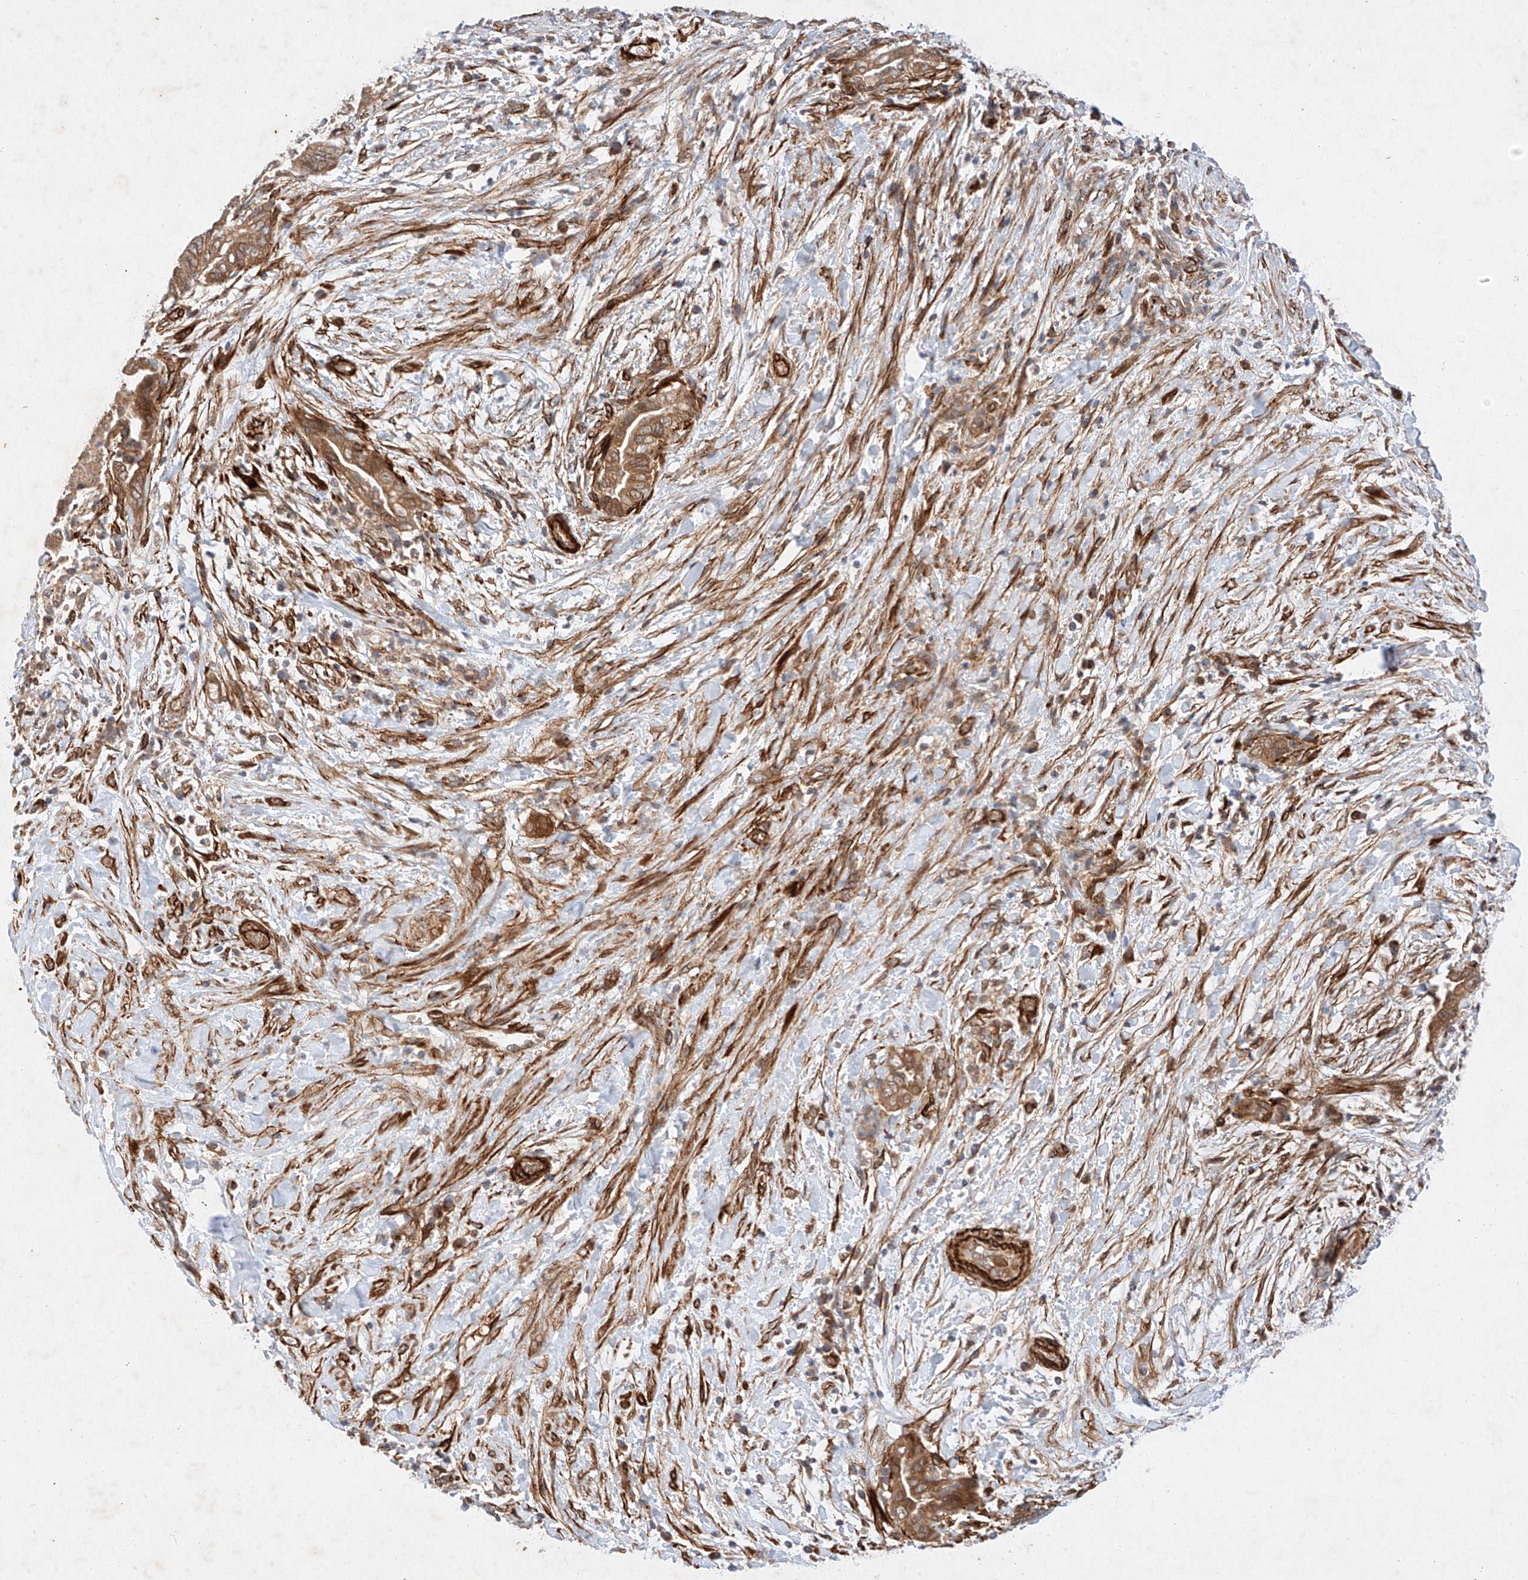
{"staining": {"intensity": "moderate", "quantity": ">75%", "location": "cytoplasmic/membranous"}, "tissue": "pancreatic cancer", "cell_type": "Tumor cells", "image_type": "cancer", "snomed": [{"axis": "morphology", "description": "Adenocarcinoma, NOS"}, {"axis": "topography", "description": "Pancreas"}], "caption": "Tumor cells exhibit medium levels of moderate cytoplasmic/membranous expression in approximately >75% of cells in pancreatic cancer (adenocarcinoma). (DAB = brown stain, brightfield microscopy at high magnification).", "gene": "RAB23", "patient": {"sex": "male", "age": 75}}